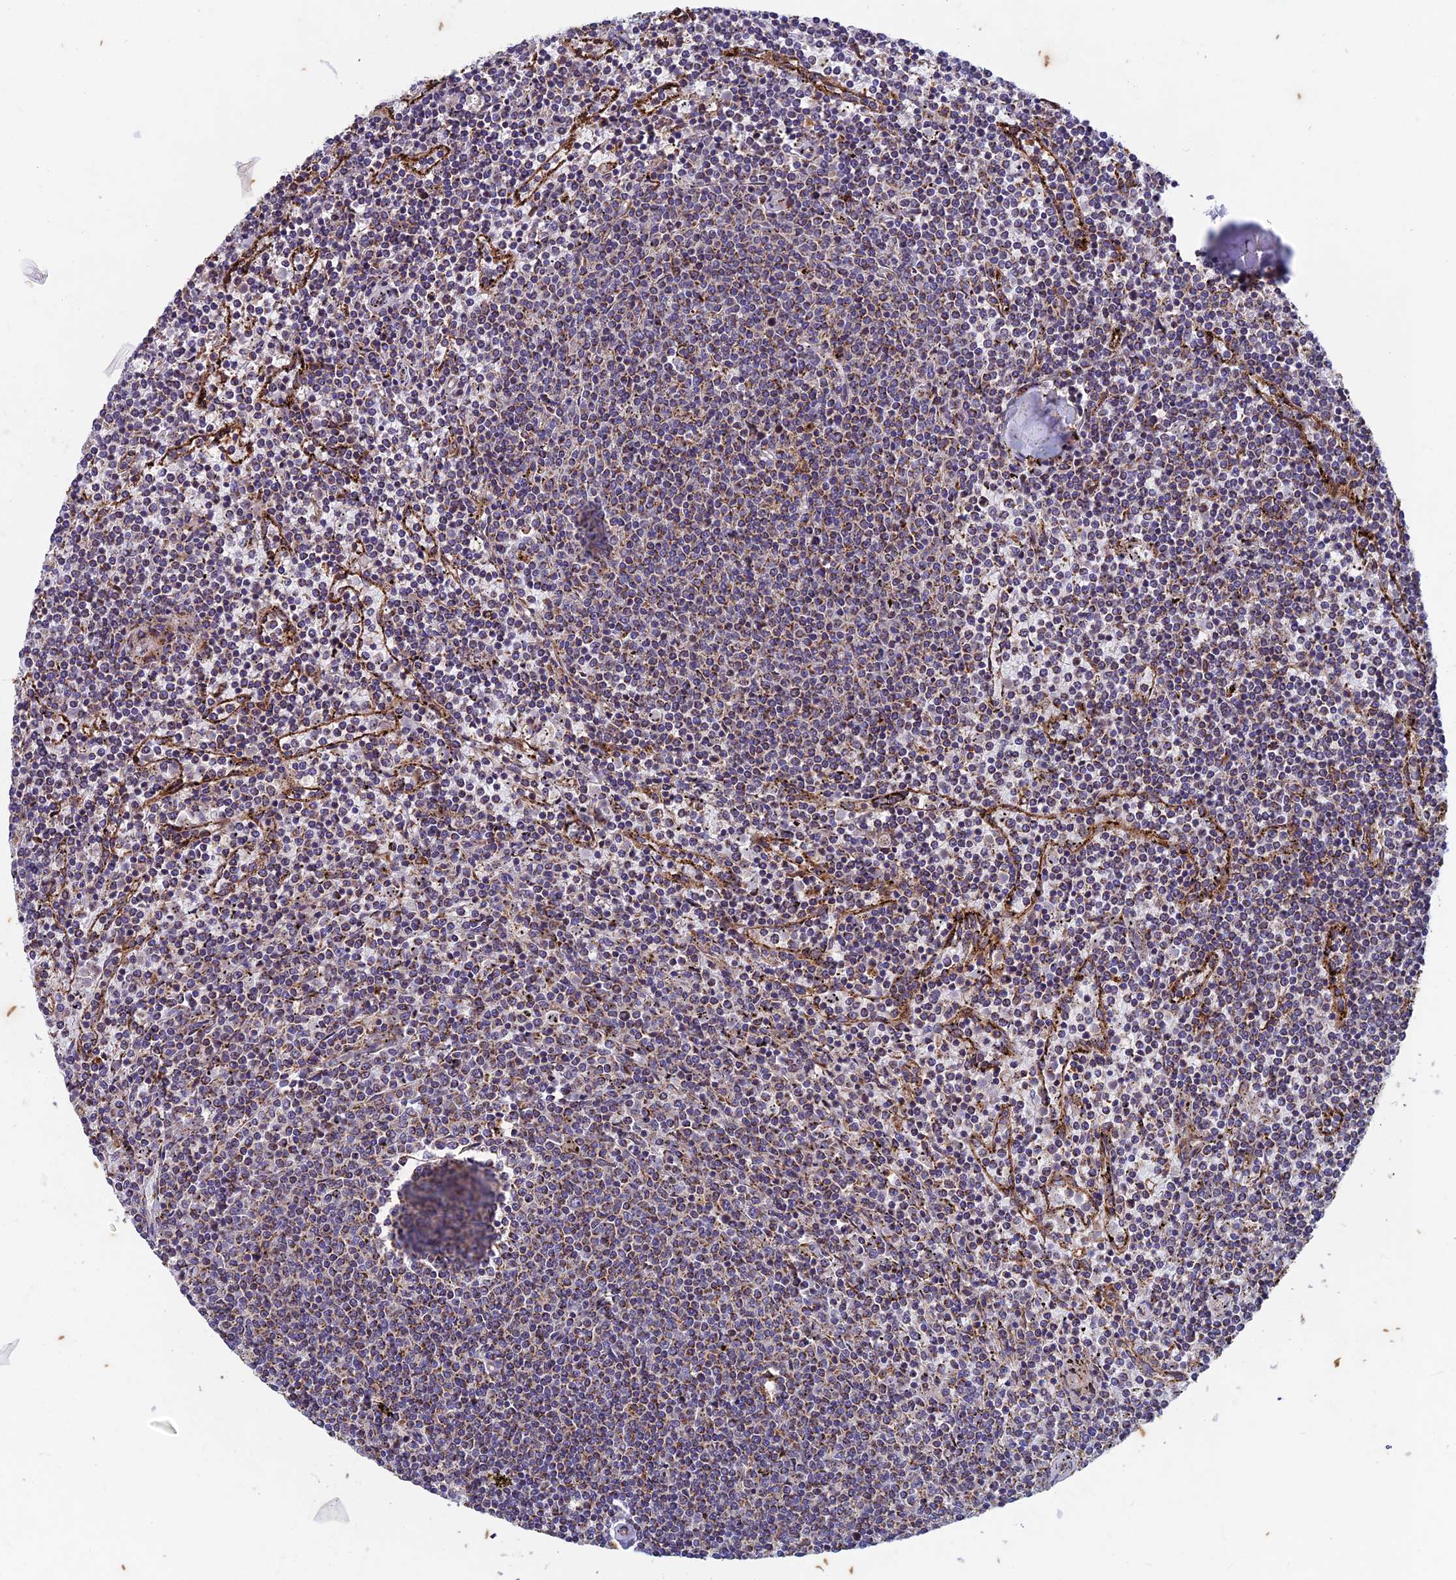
{"staining": {"intensity": "weak", "quantity": "25%-75%", "location": "cytoplasmic/membranous"}, "tissue": "lymphoma", "cell_type": "Tumor cells", "image_type": "cancer", "snomed": [{"axis": "morphology", "description": "Malignant lymphoma, non-Hodgkin's type, Low grade"}, {"axis": "topography", "description": "Spleen"}], "caption": "IHC photomicrograph of neoplastic tissue: malignant lymphoma, non-Hodgkin's type (low-grade) stained using IHC shows low levels of weak protein expression localized specifically in the cytoplasmic/membranous of tumor cells, appearing as a cytoplasmic/membranous brown color.", "gene": "AP4S1", "patient": {"sex": "female", "age": 50}}